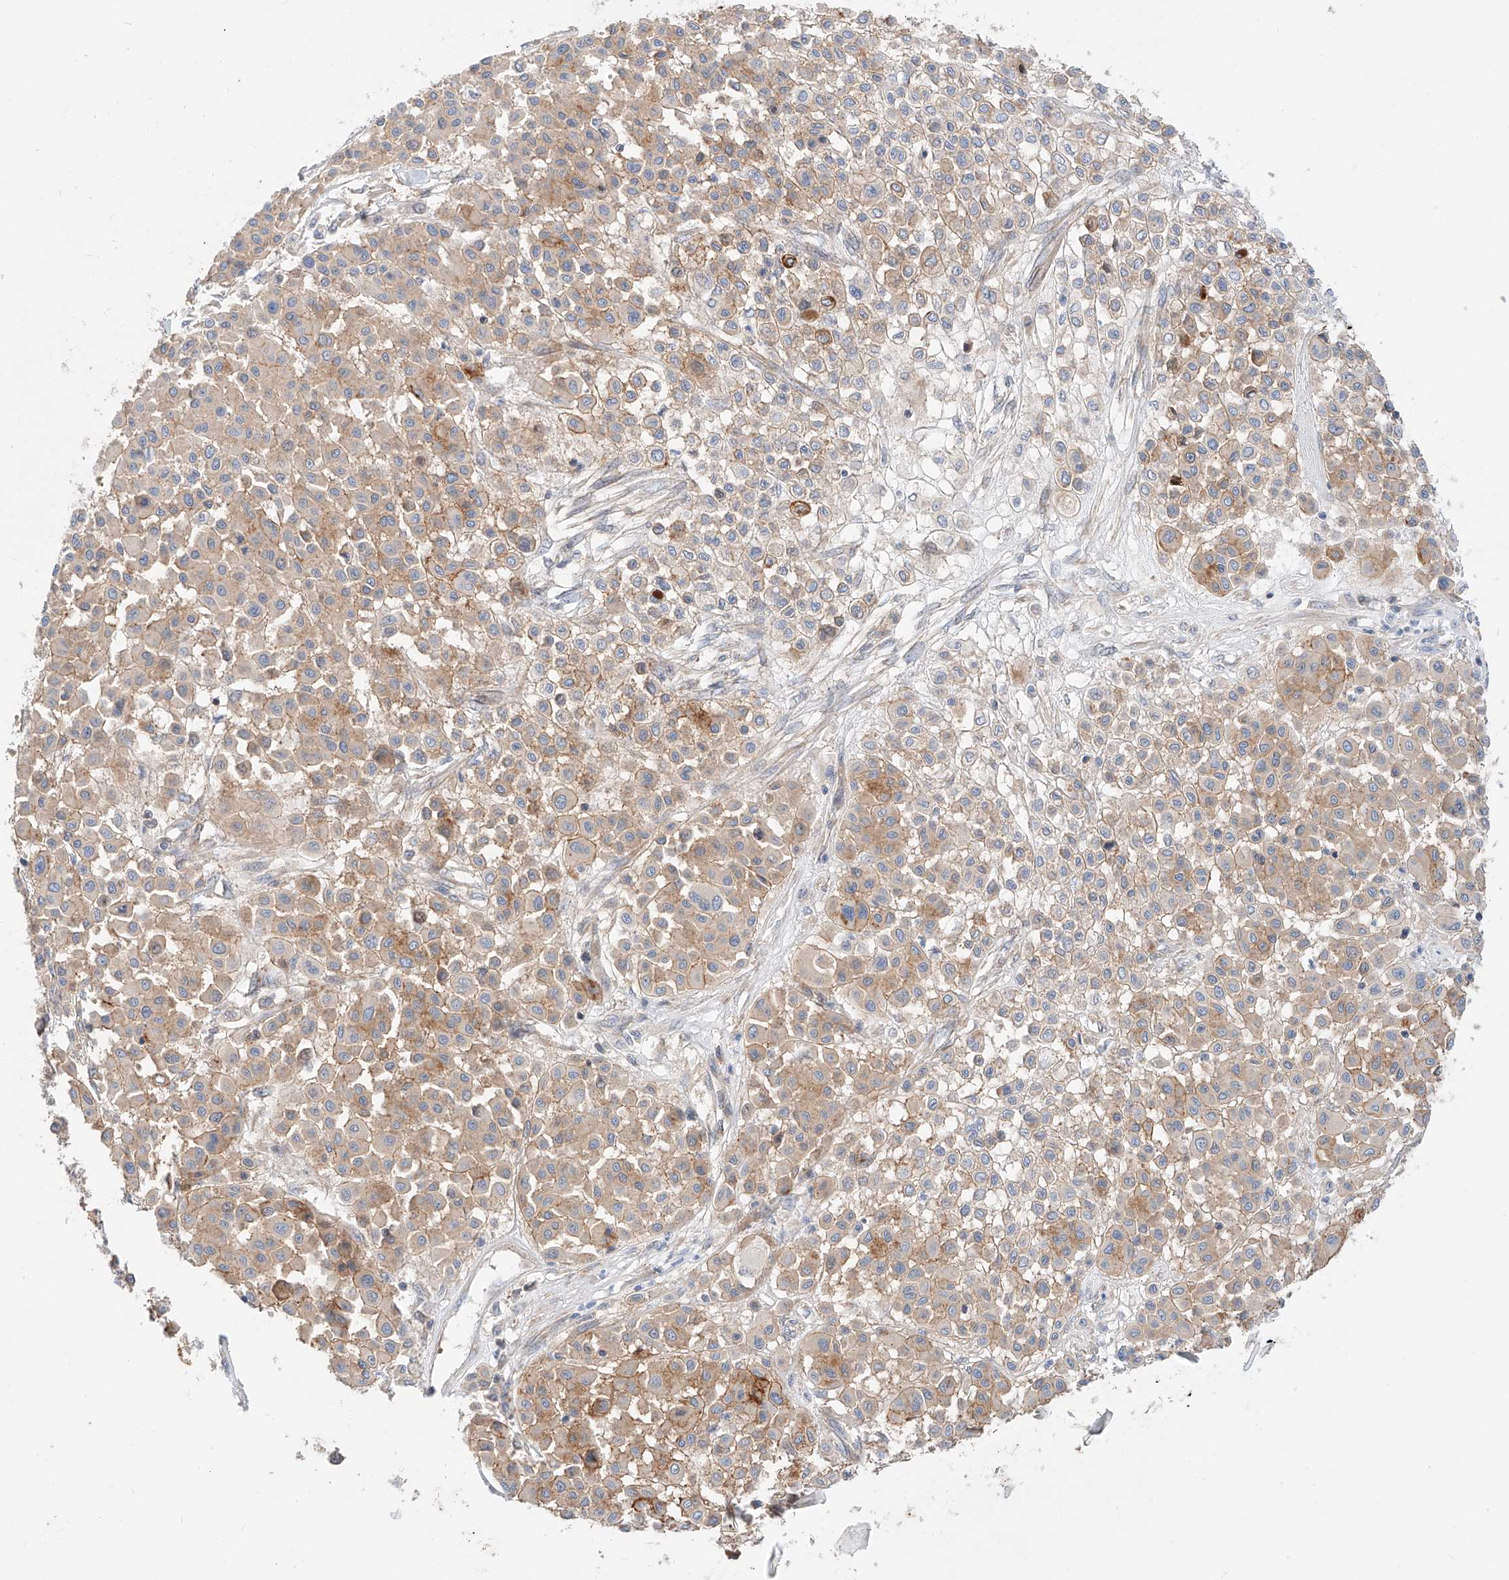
{"staining": {"intensity": "moderate", "quantity": "25%-75%", "location": "cytoplasmic/membranous"}, "tissue": "melanoma", "cell_type": "Tumor cells", "image_type": "cancer", "snomed": [{"axis": "morphology", "description": "Malignant melanoma, Metastatic site"}, {"axis": "topography", "description": "Soft tissue"}], "caption": "DAB immunohistochemical staining of human melanoma reveals moderate cytoplasmic/membranous protein staining in approximately 25%-75% of tumor cells.", "gene": "MINDY4", "patient": {"sex": "male", "age": 41}}